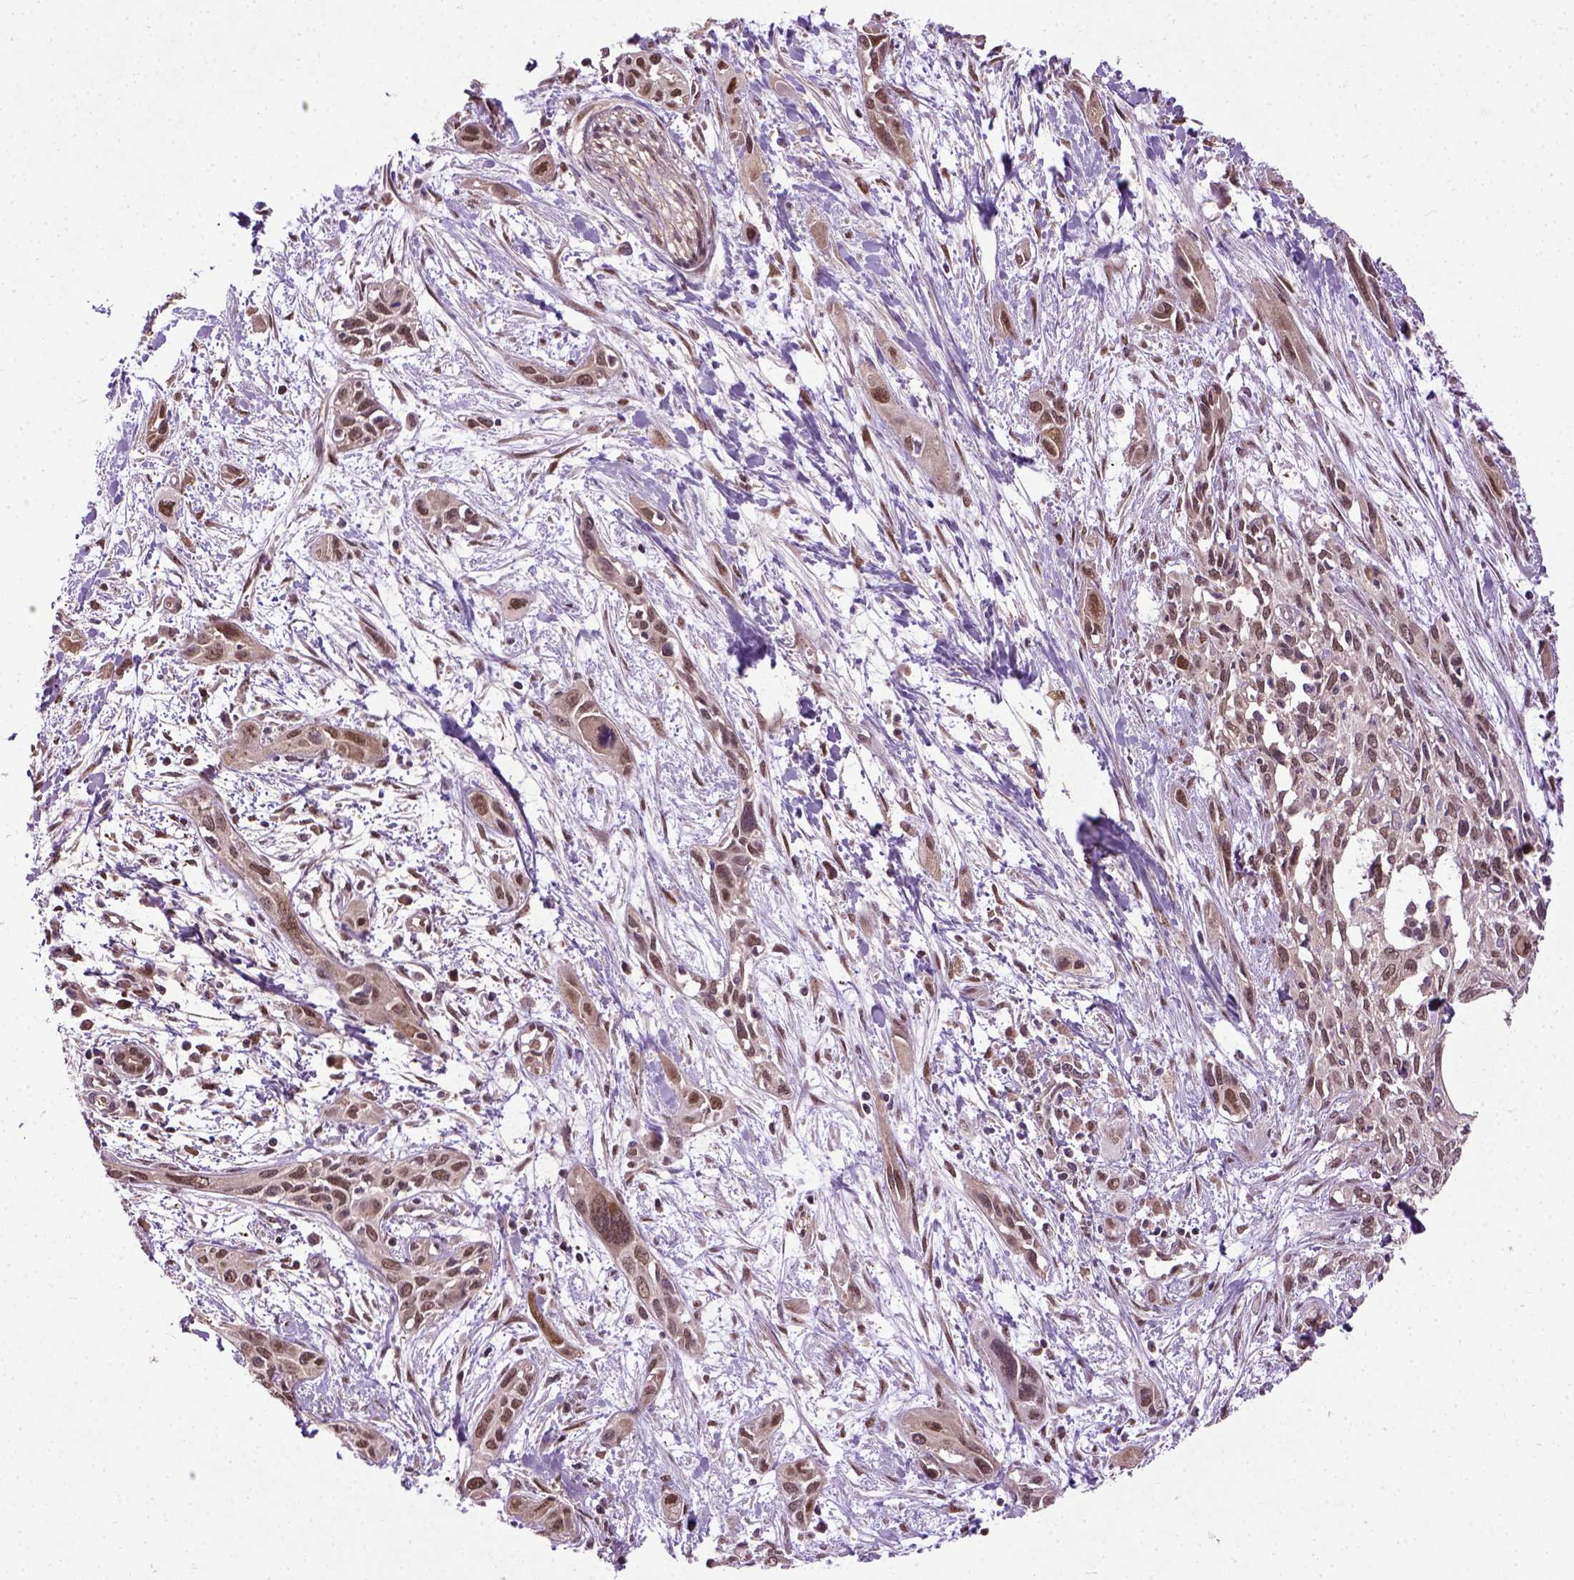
{"staining": {"intensity": "moderate", "quantity": ">75%", "location": "nuclear"}, "tissue": "pancreatic cancer", "cell_type": "Tumor cells", "image_type": "cancer", "snomed": [{"axis": "morphology", "description": "Adenocarcinoma, NOS"}, {"axis": "topography", "description": "Pancreas"}], "caption": "This photomicrograph exhibits immunohistochemistry (IHC) staining of human adenocarcinoma (pancreatic), with medium moderate nuclear expression in about >75% of tumor cells.", "gene": "UBA3", "patient": {"sex": "female", "age": 55}}